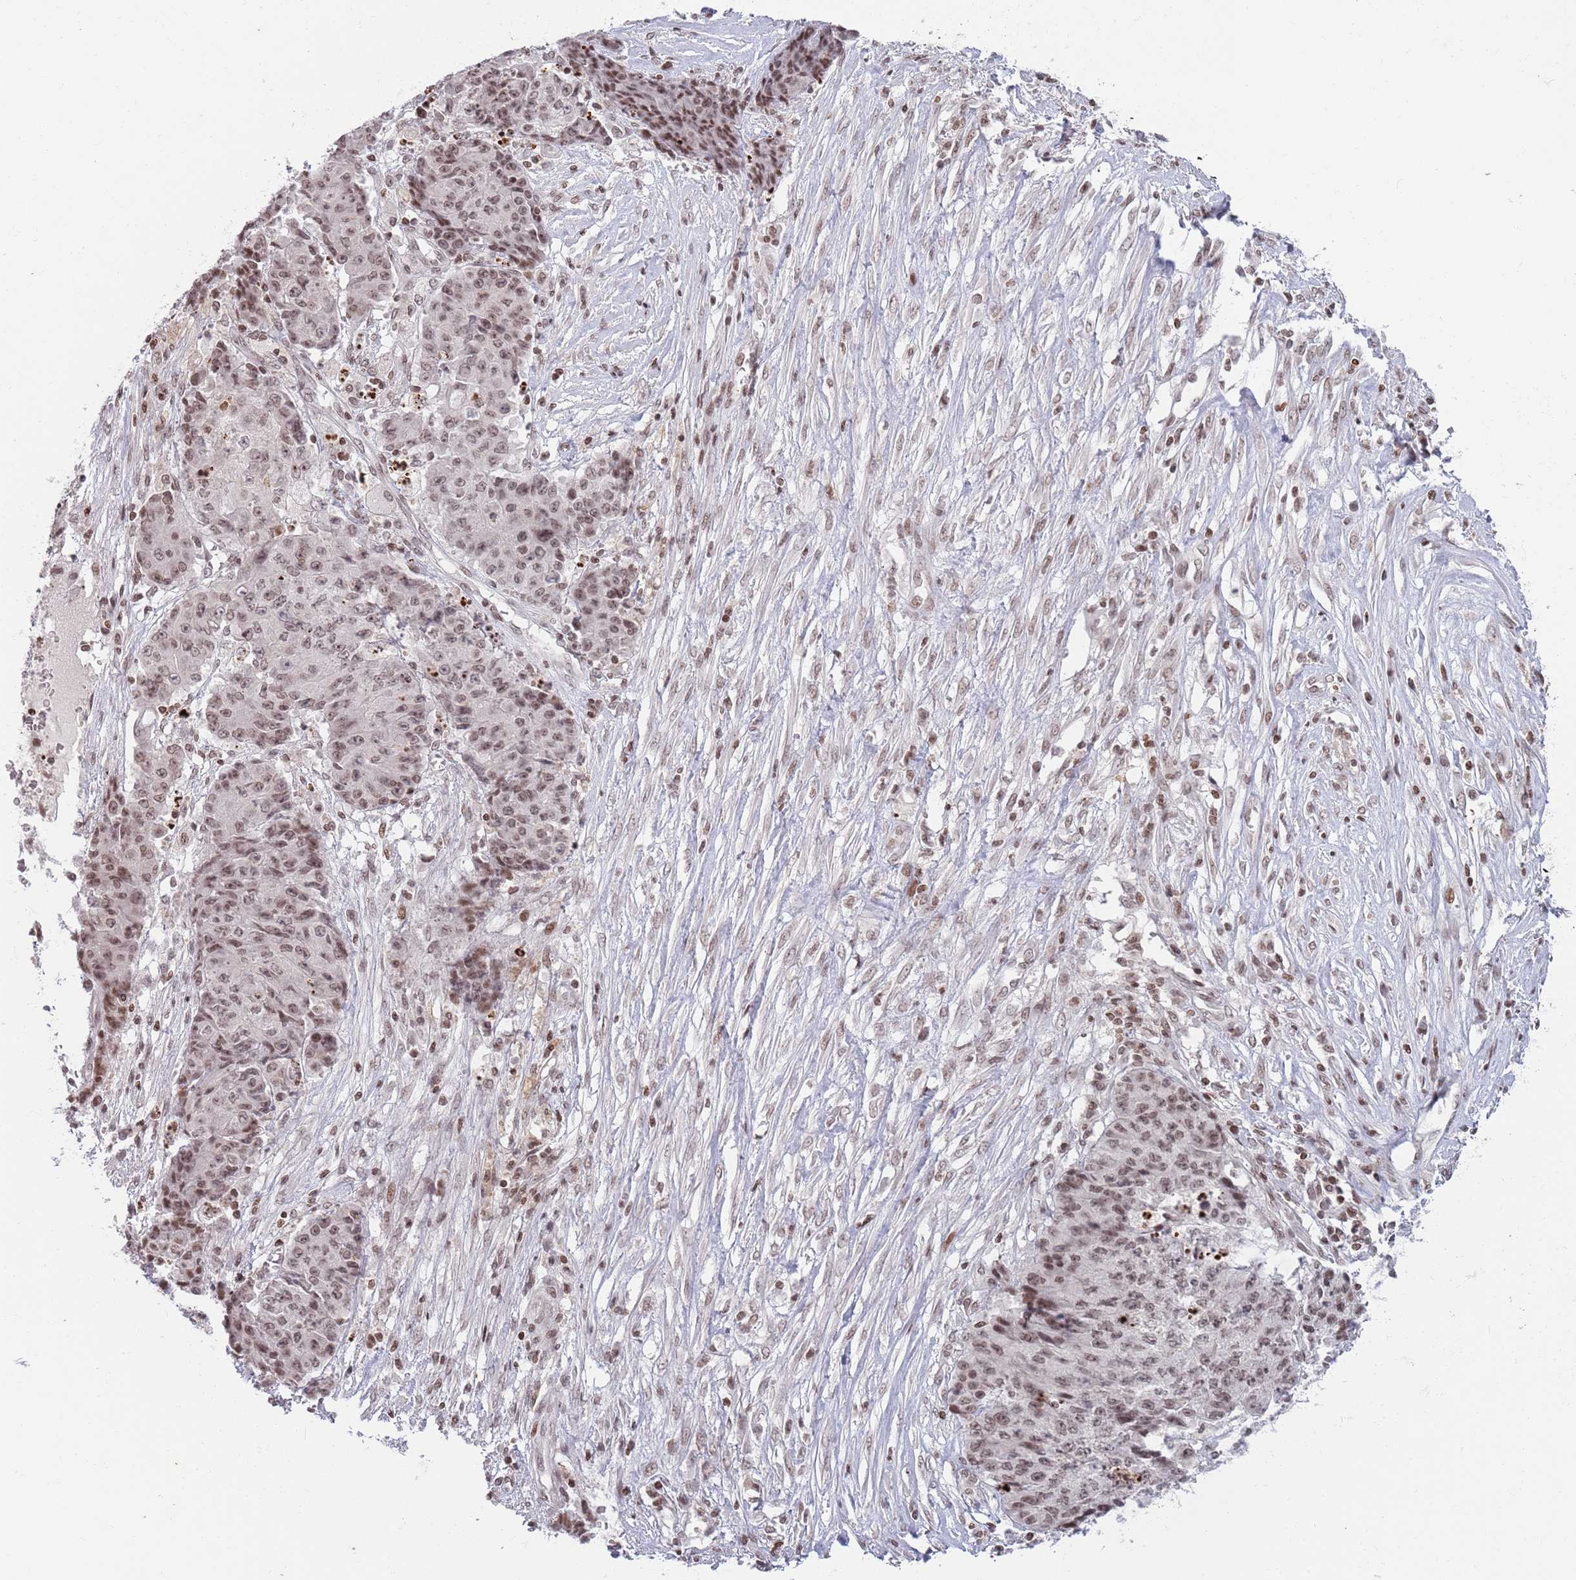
{"staining": {"intensity": "moderate", "quantity": ">75%", "location": "nuclear"}, "tissue": "ovarian cancer", "cell_type": "Tumor cells", "image_type": "cancer", "snomed": [{"axis": "morphology", "description": "Carcinoma, endometroid"}, {"axis": "topography", "description": "Ovary"}], "caption": "The micrograph demonstrates a brown stain indicating the presence of a protein in the nuclear of tumor cells in ovarian endometroid carcinoma.", "gene": "SH3RF3", "patient": {"sex": "female", "age": 42}}